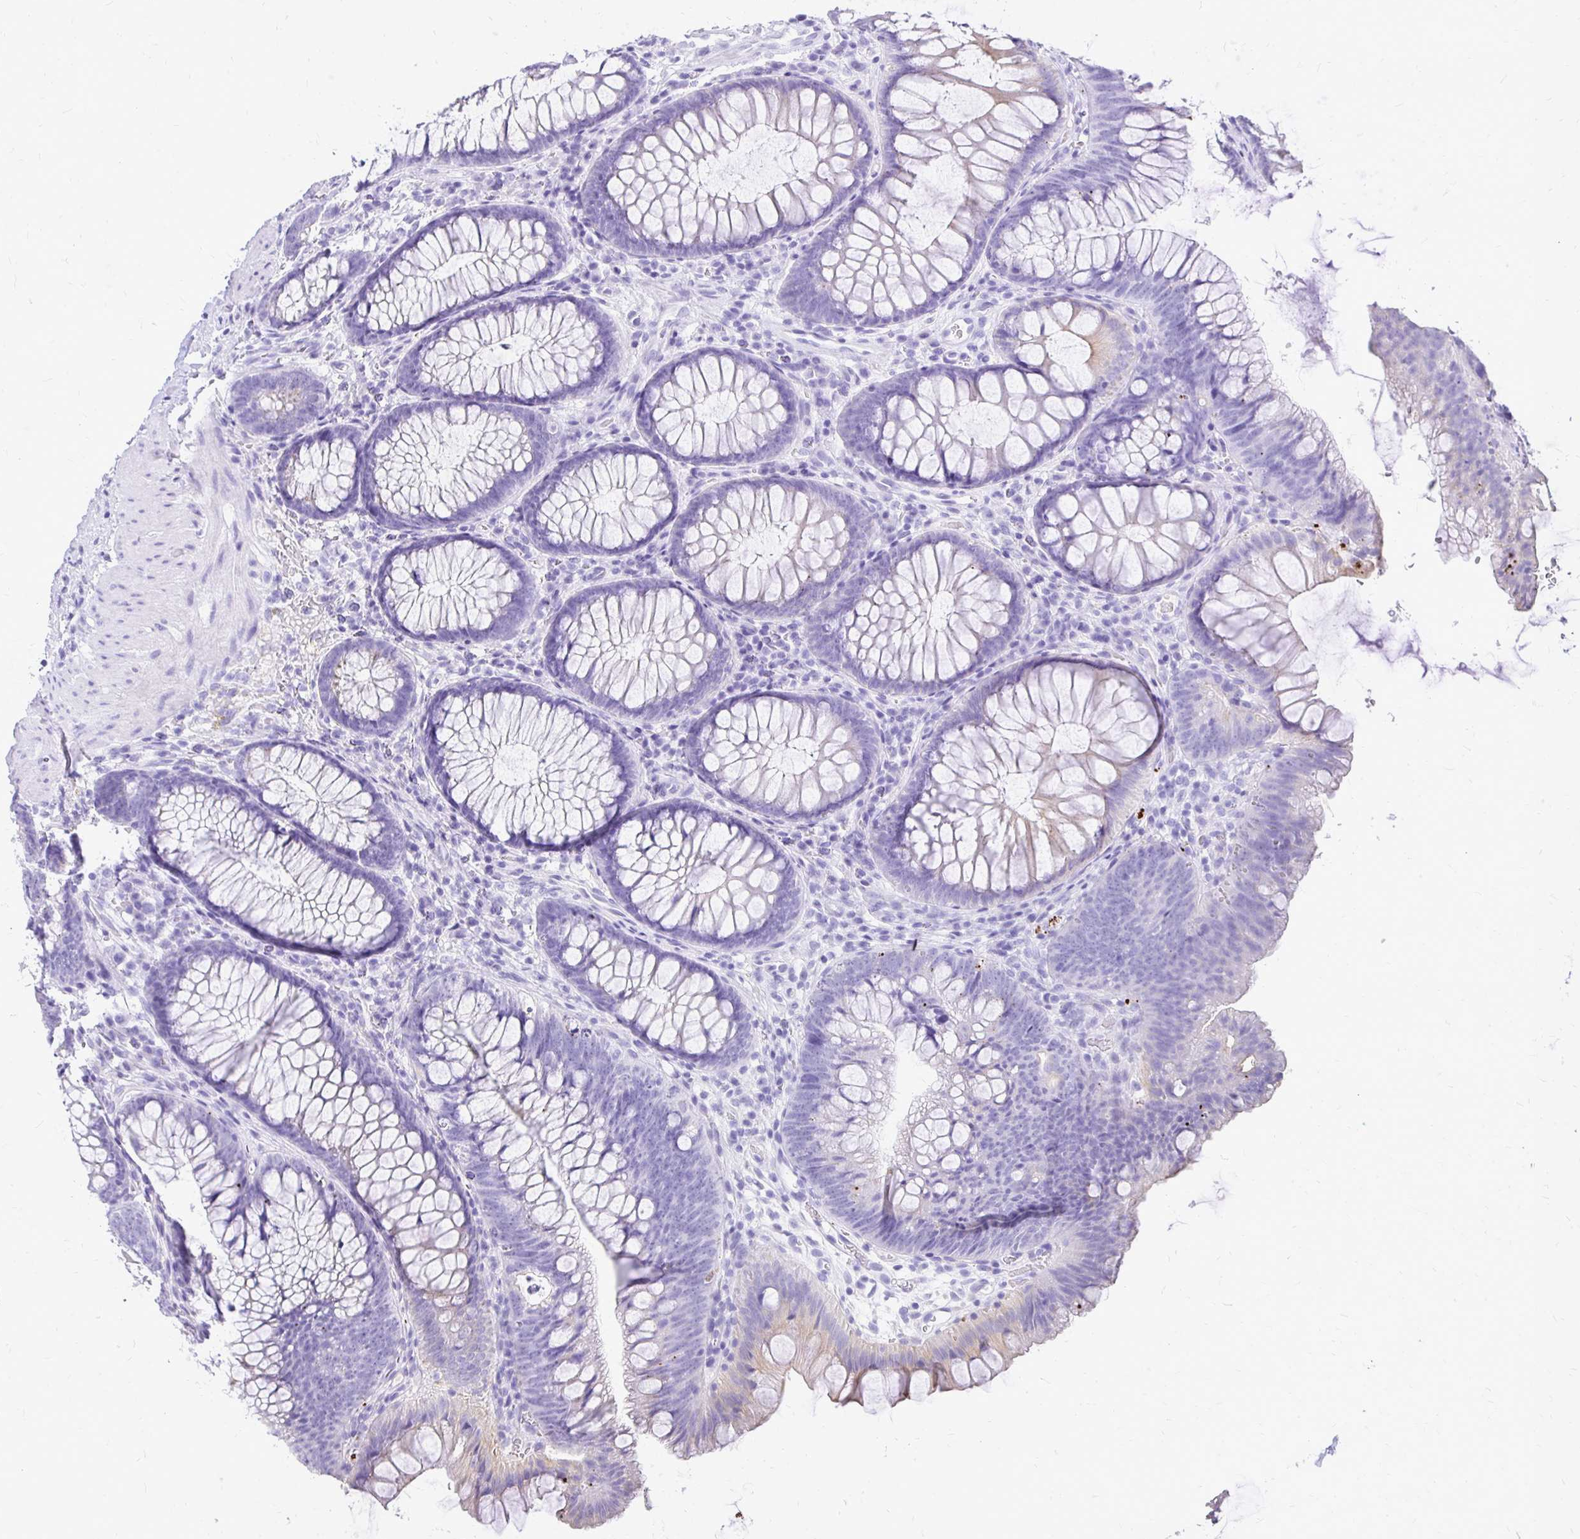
{"staining": {"intensity": "negative", "quantity": "none", "location": "none"}, "tissue": "colon", "cell_type": "Endothelial cells", "image_type": "normal", "snomed": [{"axis": "morphology", "description": "Normal tissue, NOS"}, {"axis": "morphology", "description": "Adenoma, NOS"}, {"axis": "topography", "description": "Soft tissue"}, {"axis": "topography", "description": "Colon"}], "caption": "Immunohistochemistry photomicrograph of benign colon: human colon stained with DAB shows no significant protein expression in endothelial cells.", "gene": "TAF1D", "patient": {"sex": "male", "age": 47}}